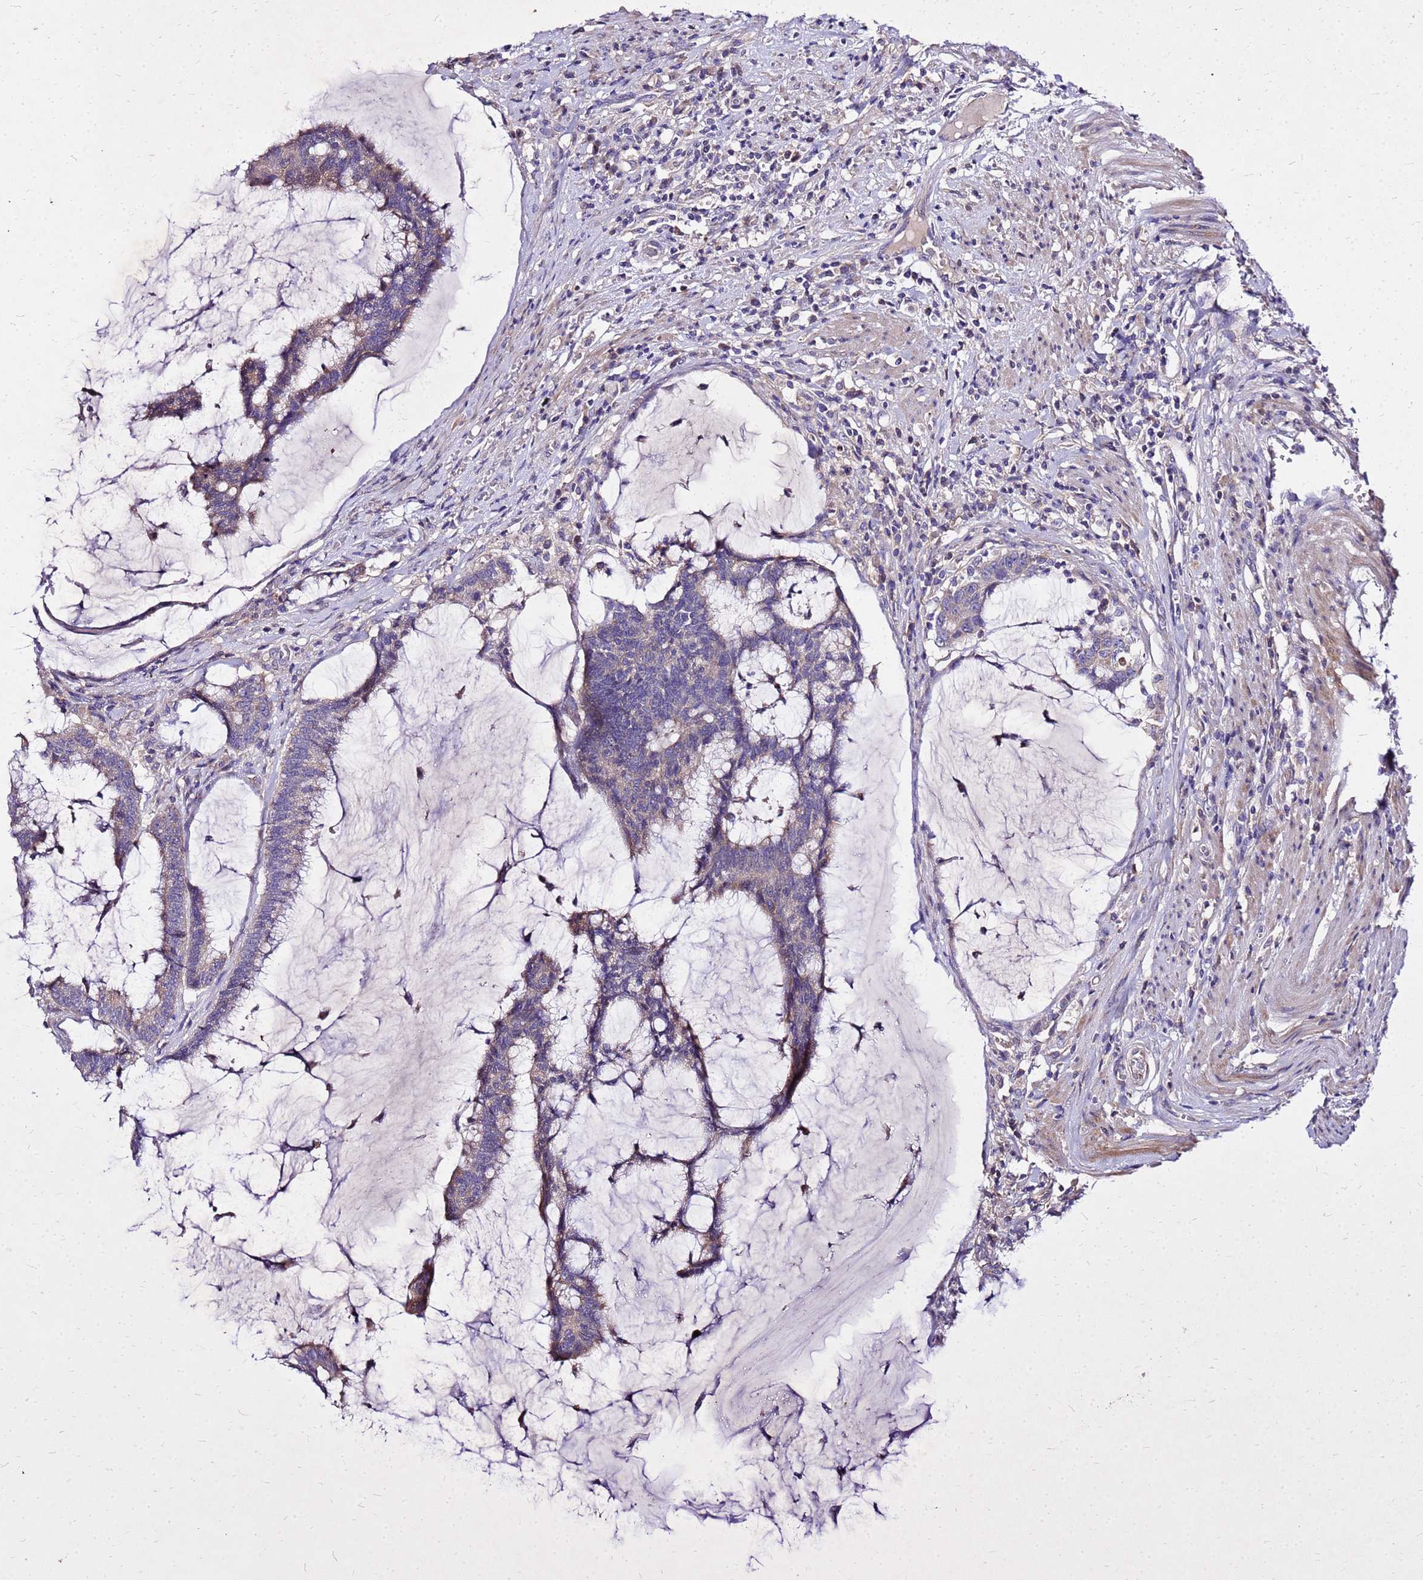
{"staining": {"intensity": "weak", "quantity": "<25%", "location": "cytoplasmic/membranous"}, "tissue": "colorectal cancer", "cell_type": "Tumor cells", "image_type": "cancer", "snomed": [{"axis": "morphology", "description": "Adenocarcinoma, NOS"}, {"axis": "topography", "description": "Rectum"}], "caption": "IHC of adenocarcinoma (colorectal) reveals no expression in tumor cells.", "gene": "COX14", "patient": {"sex": "female", "age": 77}}